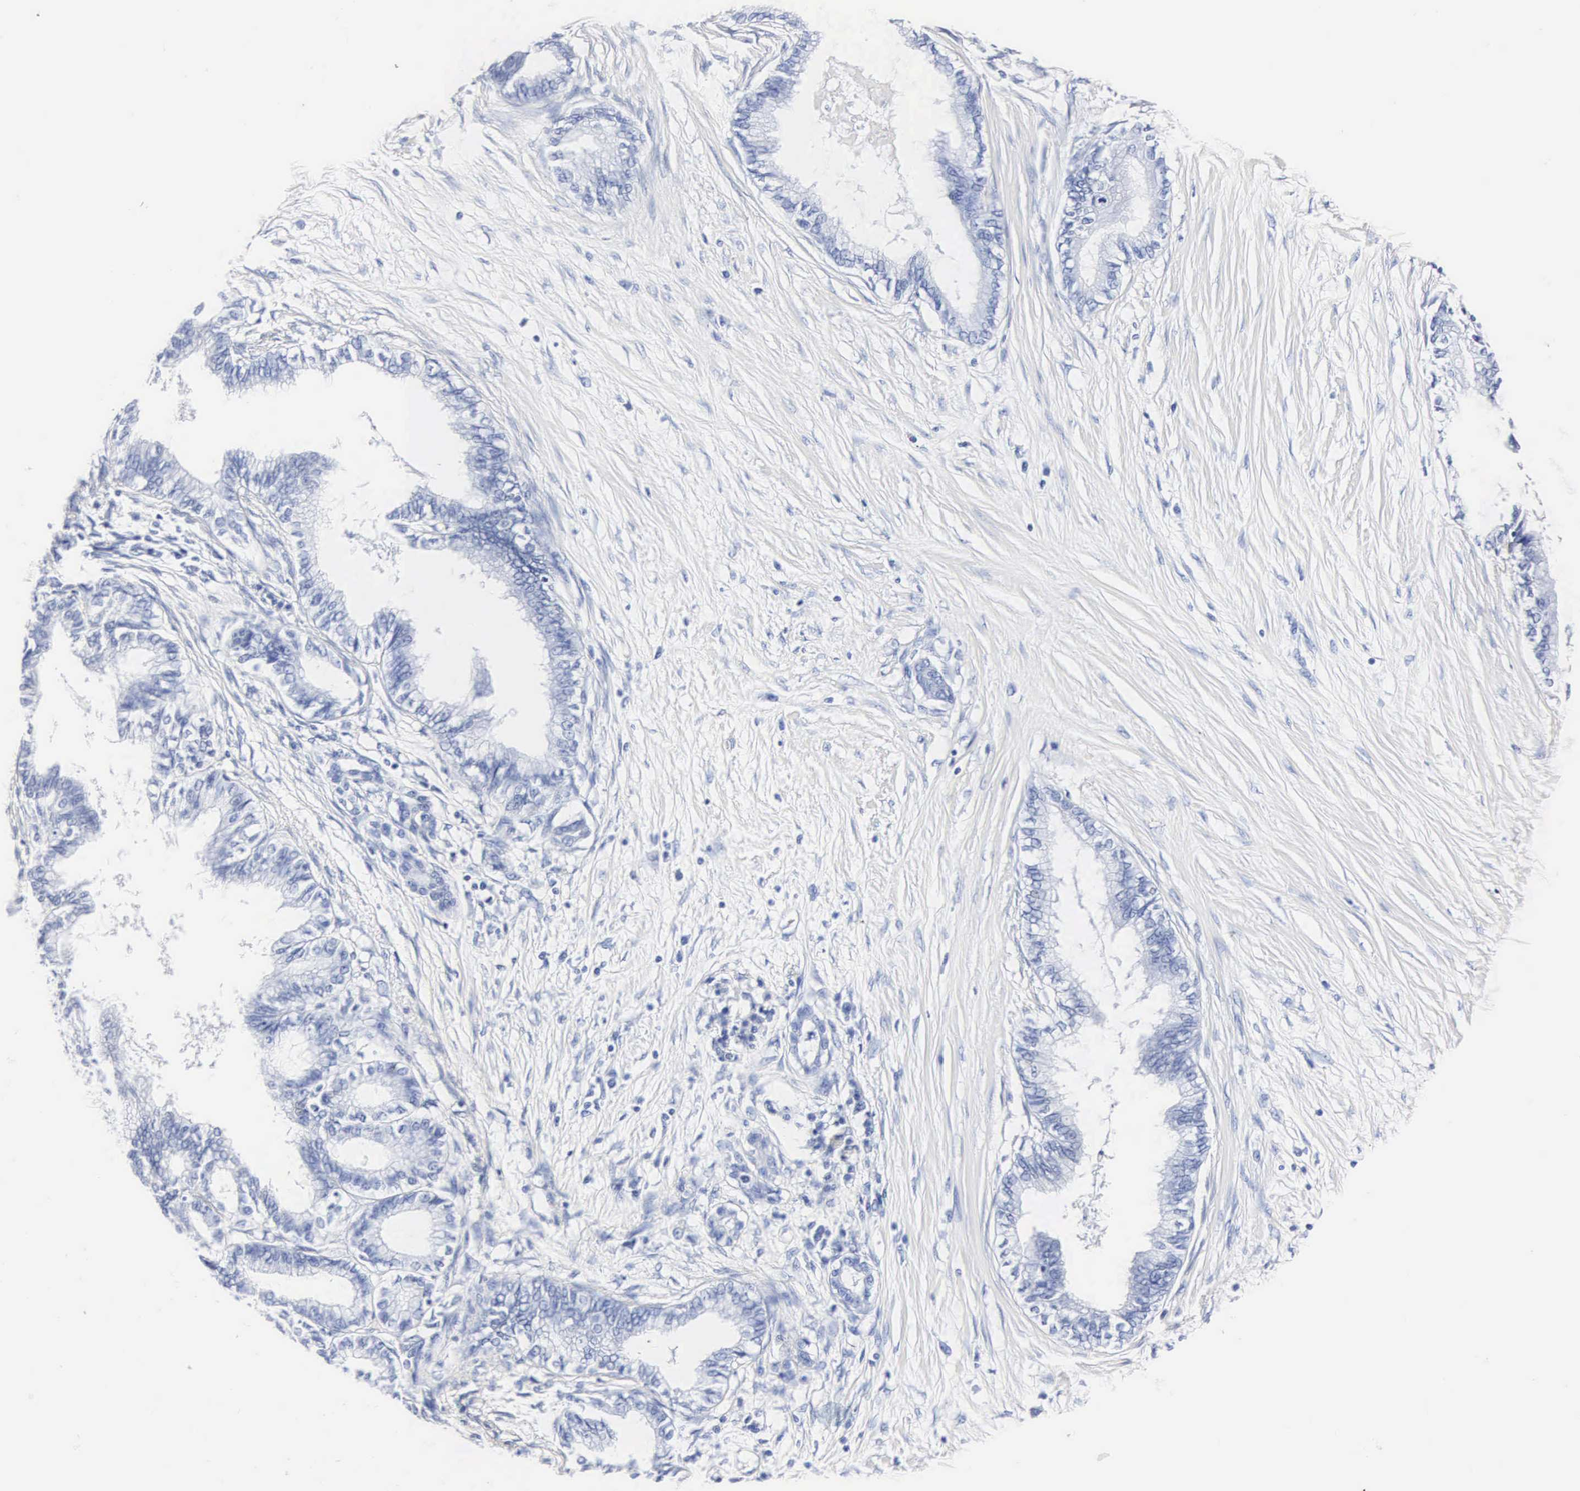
{"staining": {"intensity": "negative", "quantity": "none", "location": "none"}, "tissue": "pancreatic cancer", "cell_type": "Tumor cells", "image_type": "cancer", "snomed": [{"axis": "morphology", "description": "Adenocarcinoma, NOS"}, {"axis": "topography", "description": "Pancreas"}], "caption": "Immunohistochemistry of human pancreatic adenocarcinoma reveals no expression in tumor cells. (DAB (3,3'-diaminobenzidine) immunohistochemistry with hematoxylin counter stain).", "gene": "ENO2", "patient": {"sex": "female", "age": 64}}